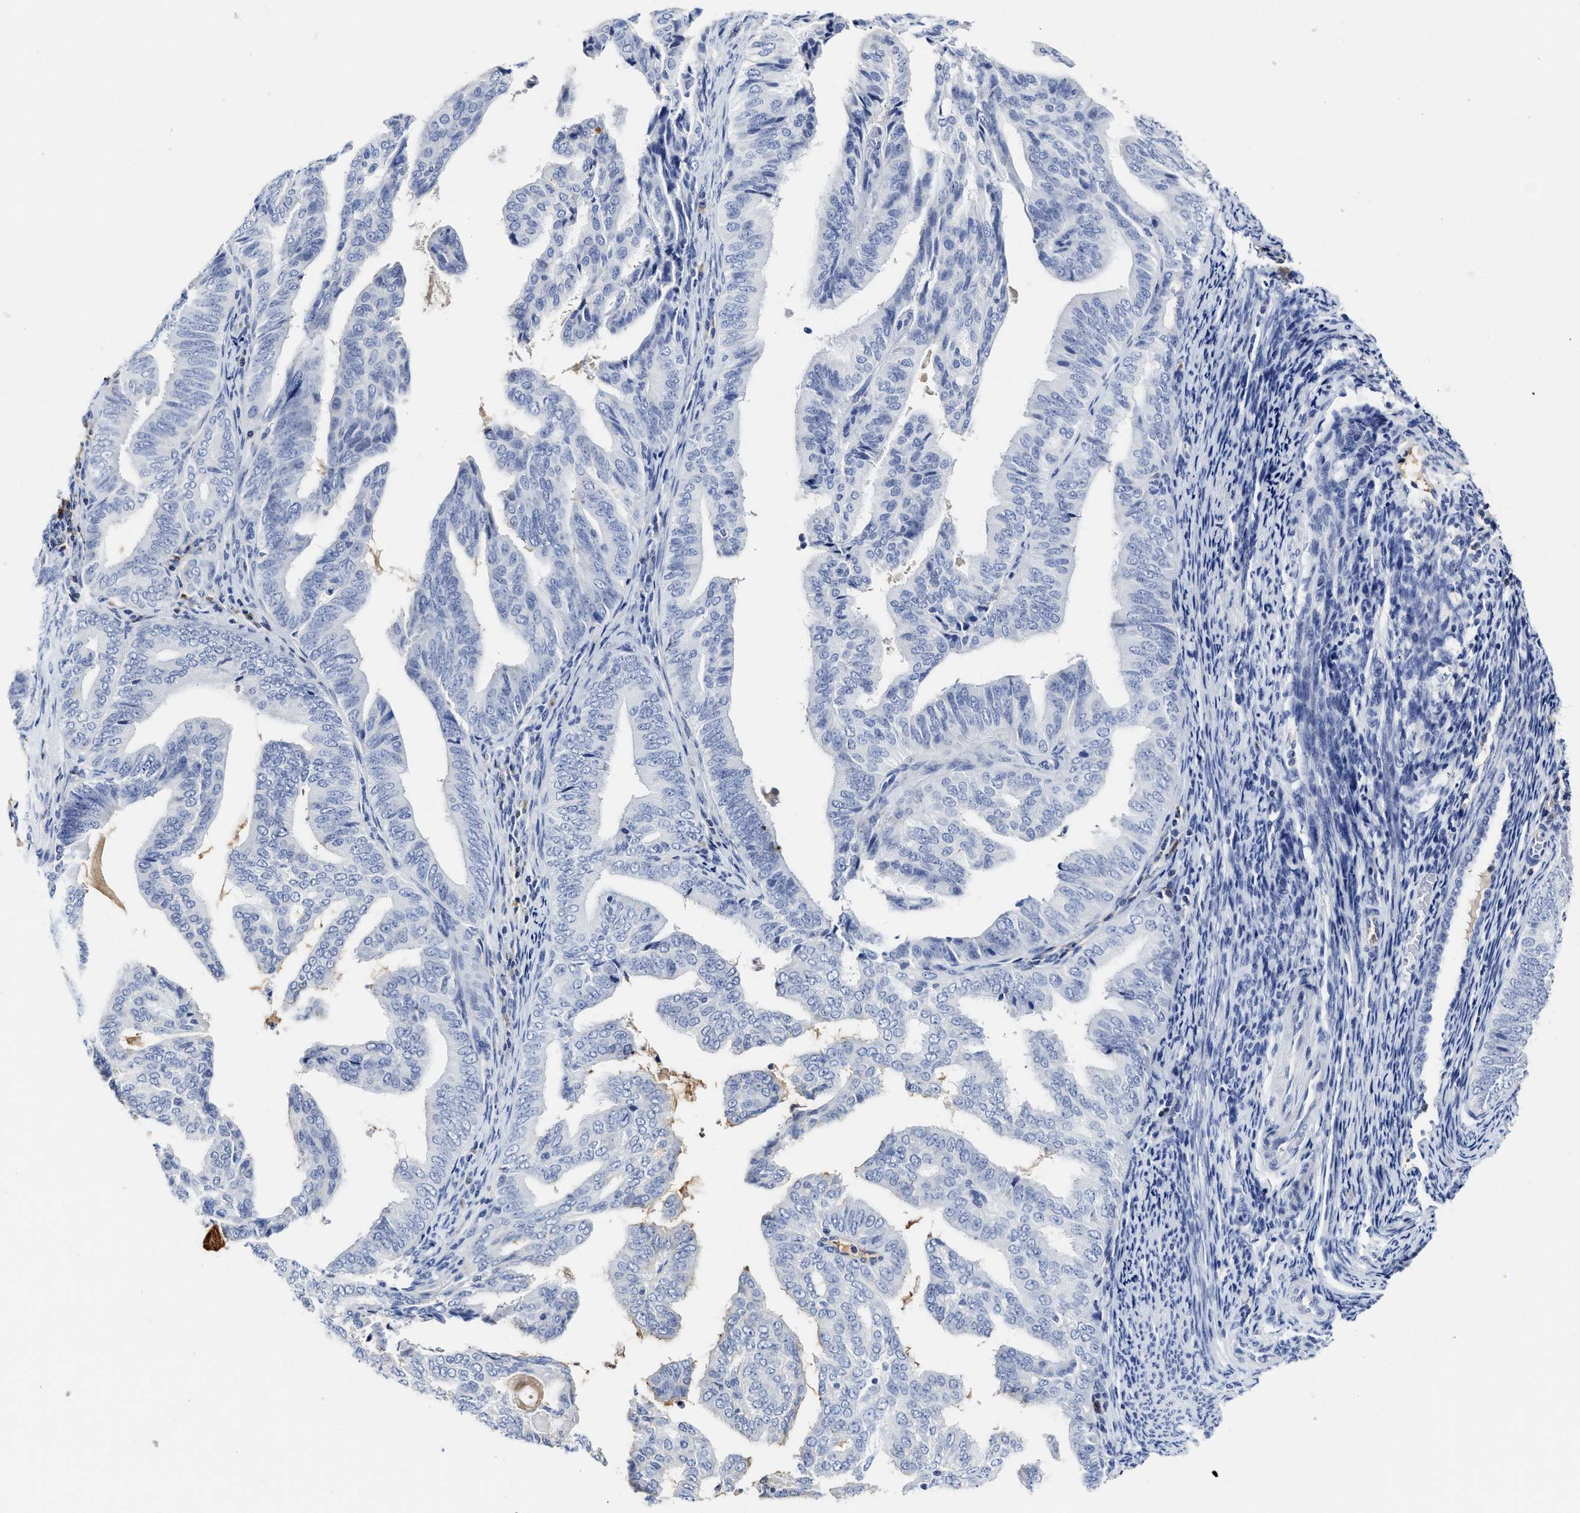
{"staining": {"intensity": "negative", "quantity": "none", "location": "none"}, "tissue": "endometrial cancer", "cell_type": "Tumor cells", "image_type": "cancer", "snomed": [{"axis": "morphology", "description": "Adenocarcinoma, NOS"}, {"axis": "topography", "description": "Endometrium"}], "caption": "Tumor cells show no significant staining in adenocarcinoma (endometrial).", "gene": "C2", "patient": {"sex": "female", "age": 58}}